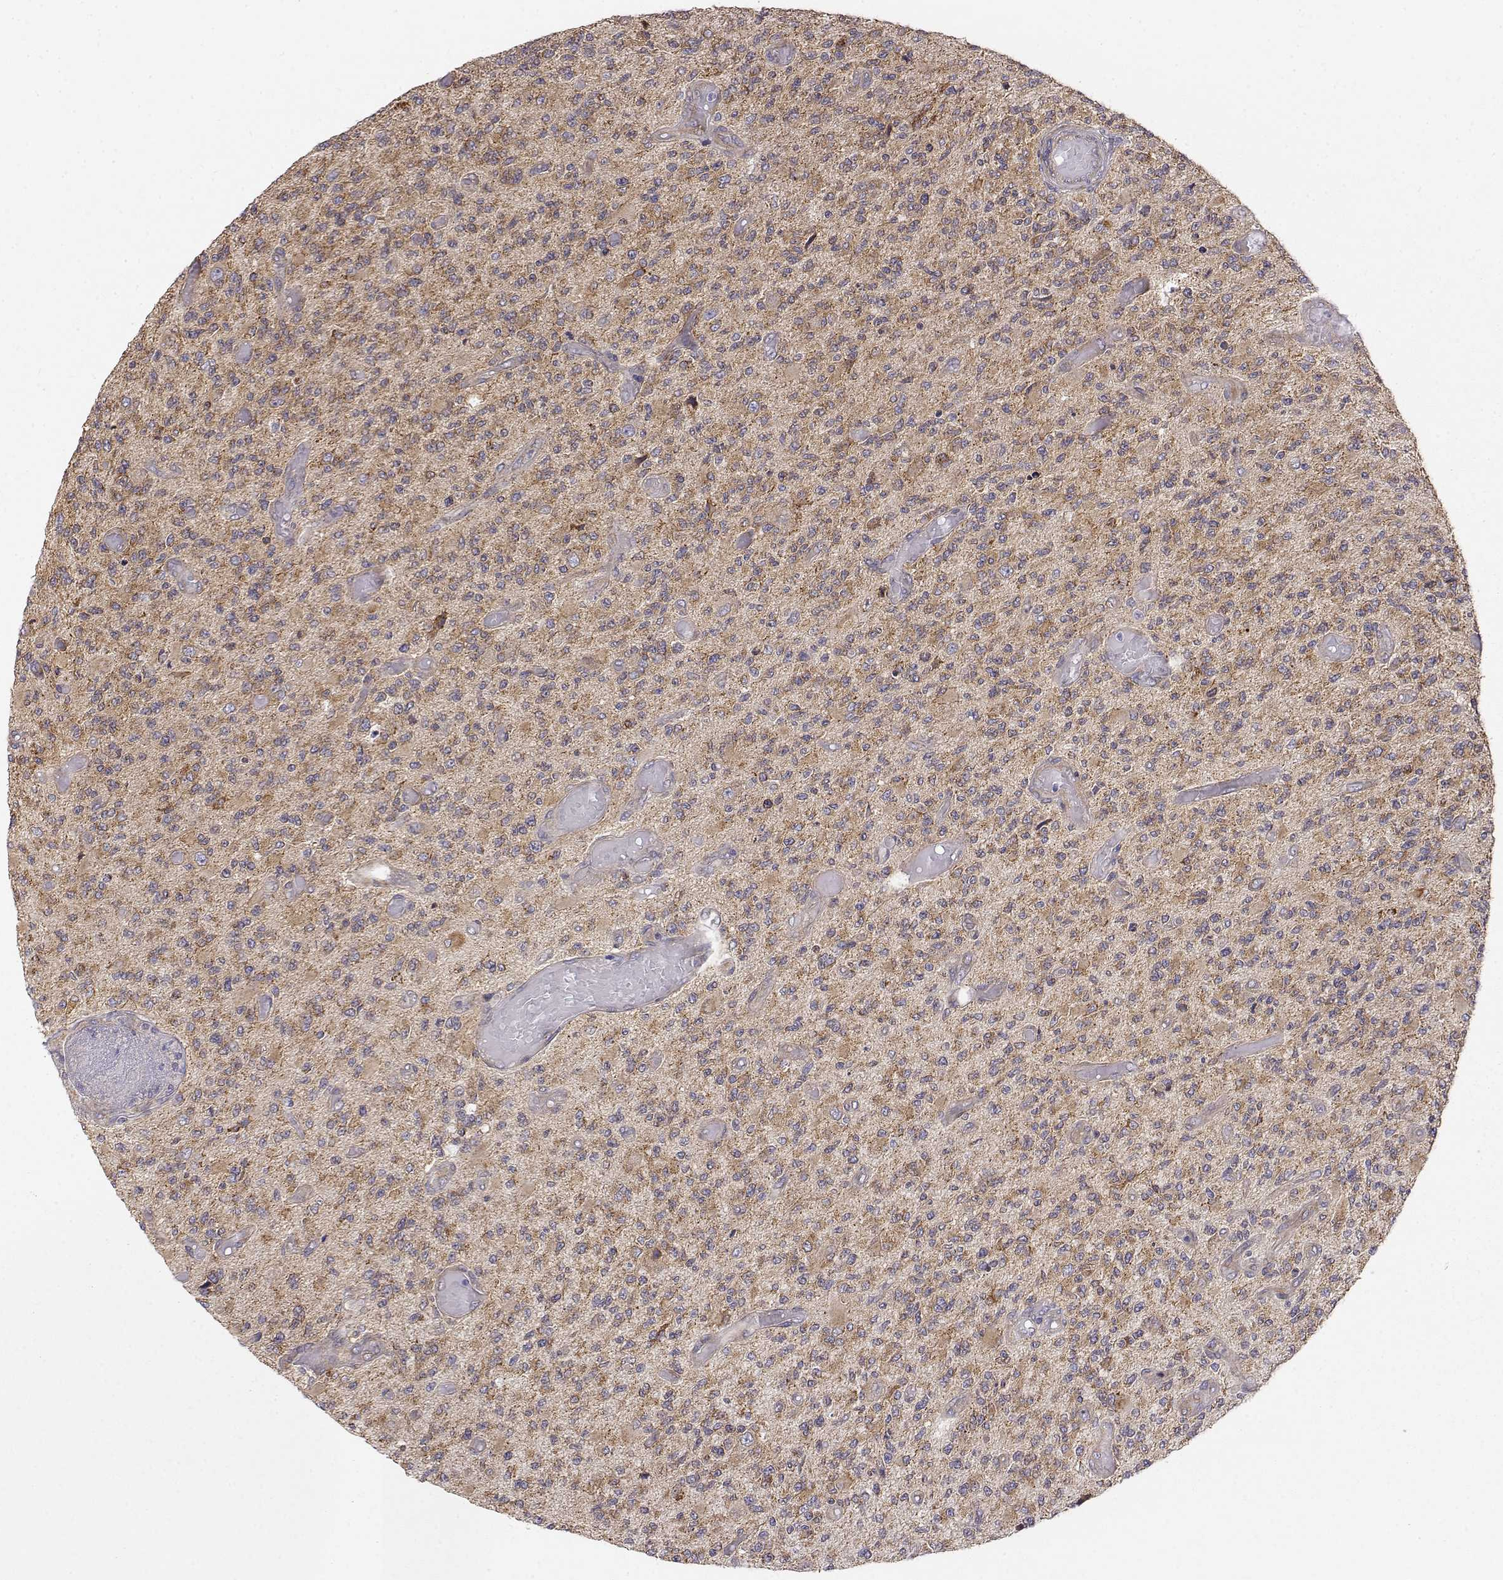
{"staining": {"intensity": "moderate", "quantity": ">75%", "location": "cytoplasmic/membranous"}, "tissue": "glioma", "cell_type": "Tumor cells", "image_type": "cancer", "snomed": [{"axis": "morphology", "description": "Glioma, malignant, High grade"}, {"axis": "topography", "description": "Brain"}], "caption": "Human high-grade glioma (malignant) stained with a protein marker reveals moderate staining in tumor cells.", "gene": "PAIP1", "patient": {"sex": "female", "age": 63}}